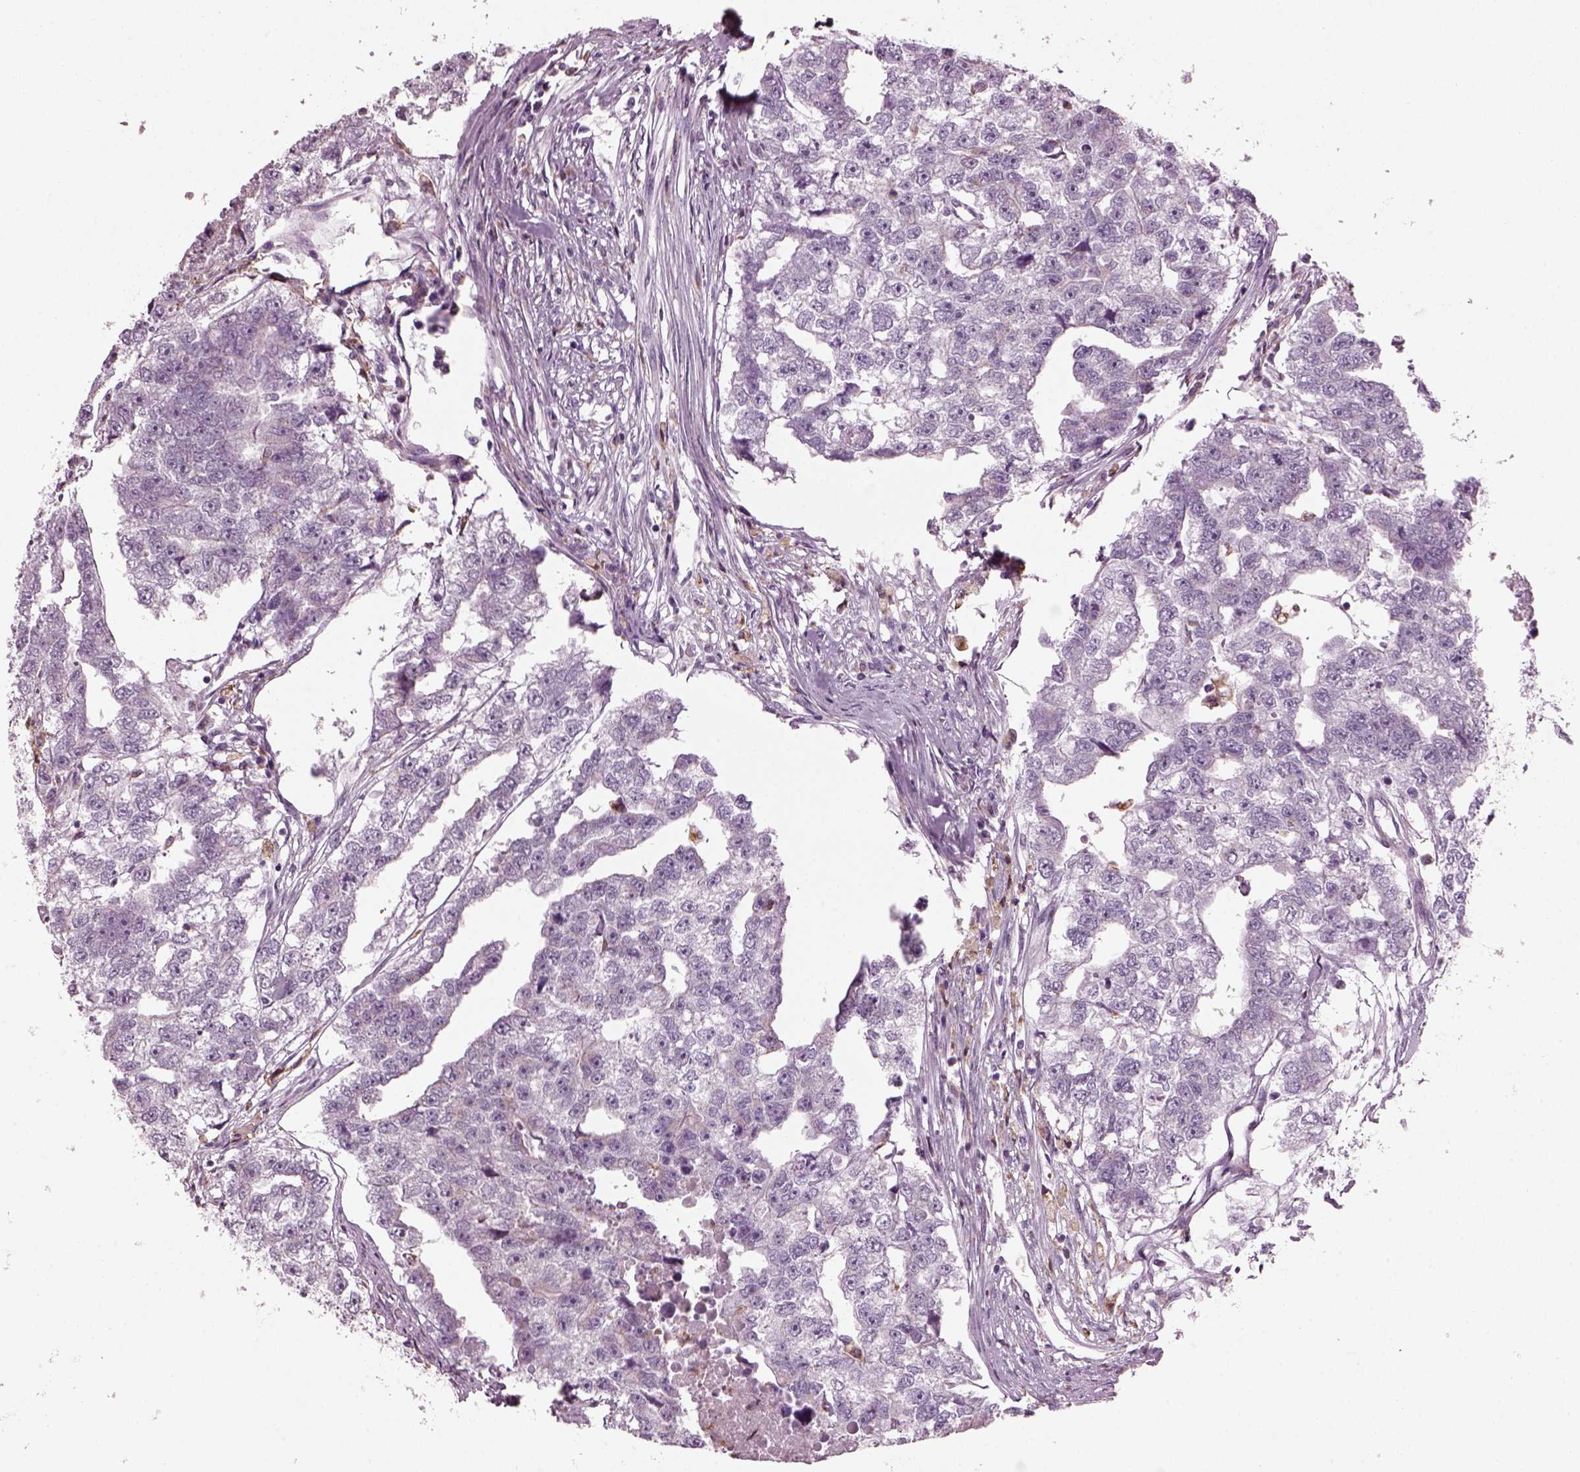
{"staining": {"intensity": "negative", "quantity": "none", "location": "none"}, "tissue": "testis cancer", "cell_type": "Tumor cells", "image_type": "cancer", "snomed": [{"axis": "morphology", "description": "Carcinoma, Embryonal, NOS"}, {"axis": "morphology", "description": "Teratoma, malignant, NOS"}, {"axis": "topography", "description": "Testis"}], "caption": "This is an IHC image of human embryonal carcinoma (testis). There is no staining in tumor cells.", "gene": "TMEM231", "patient": {"sex": "male", "age": 44}}